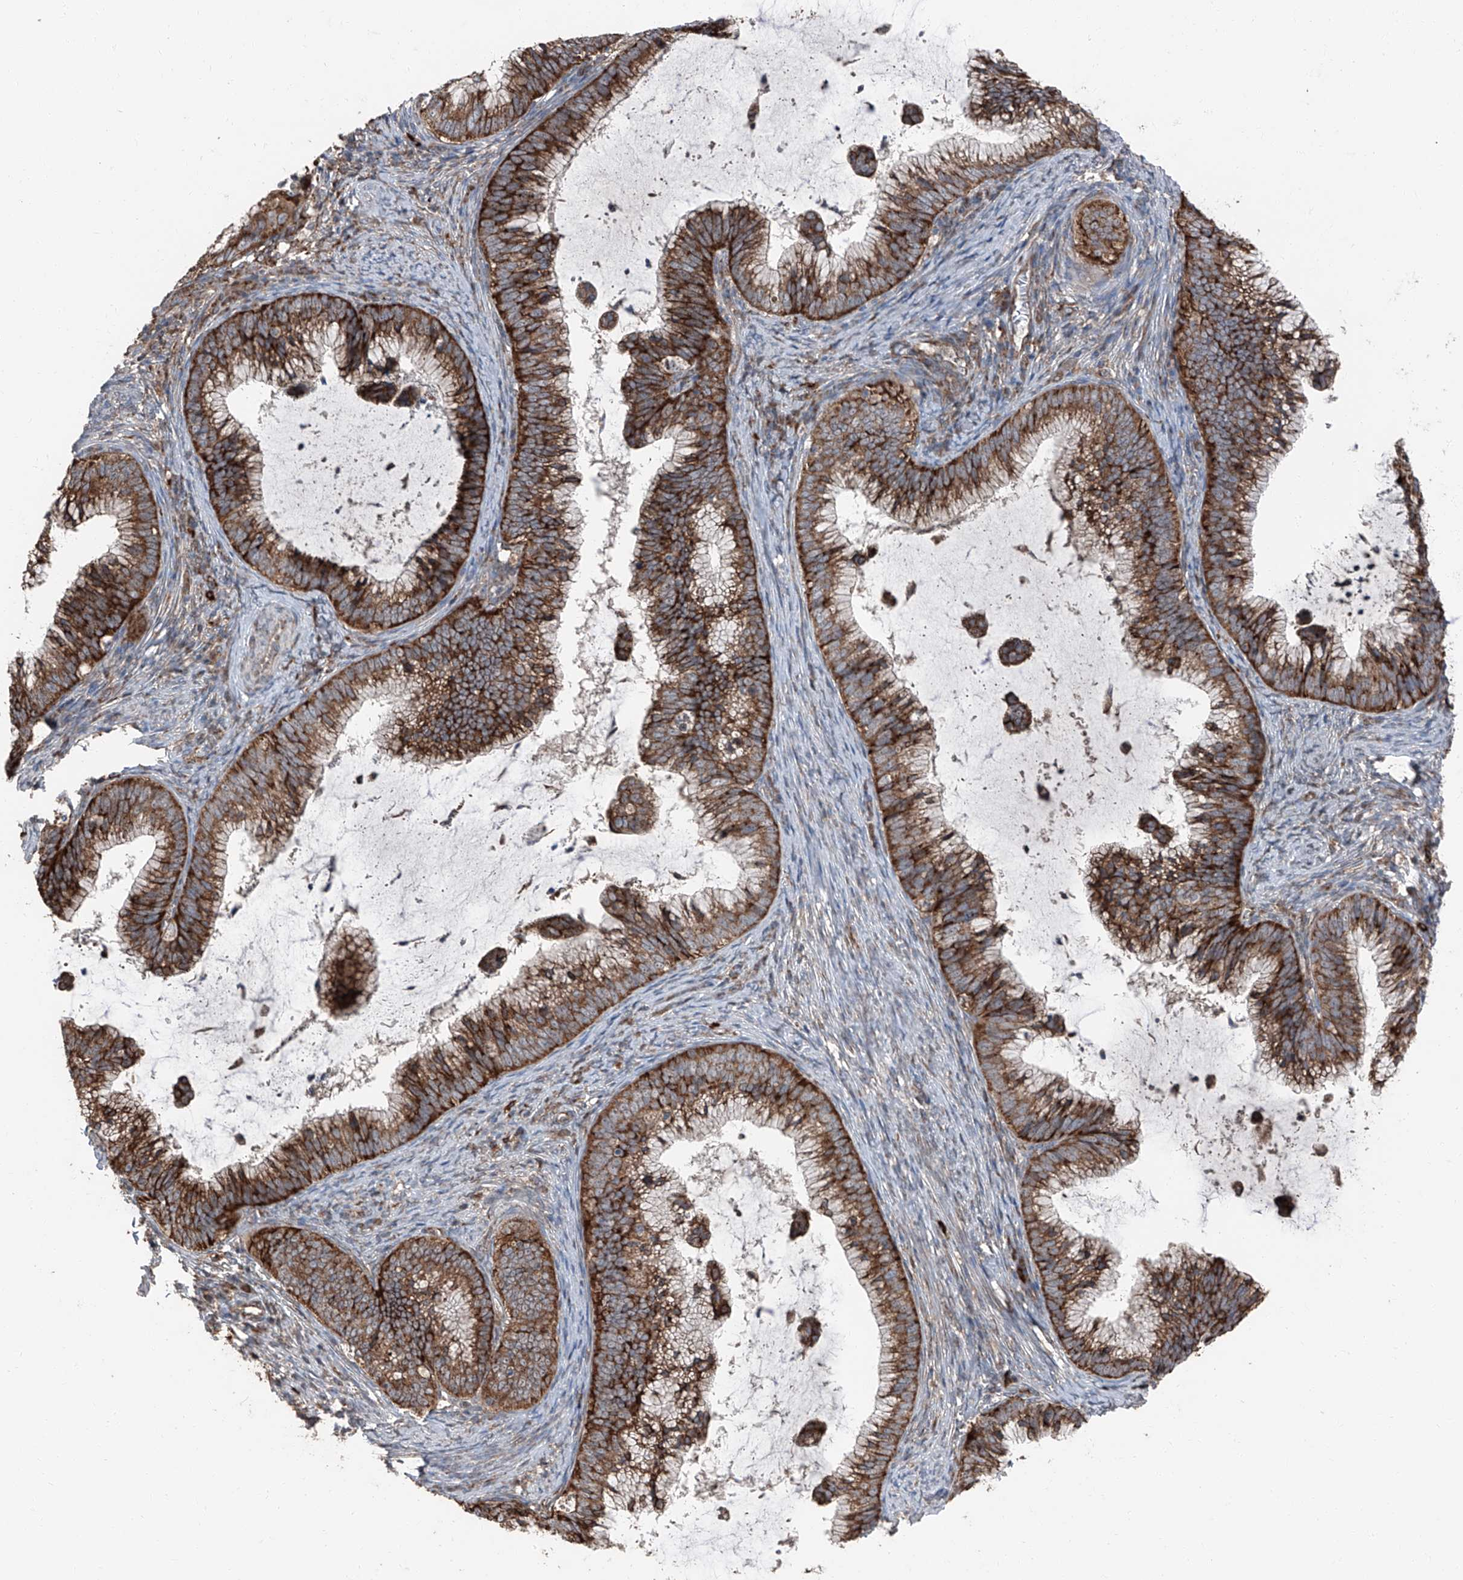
{"staining": {"intensity": "strong", "quantity": ">75%", "location": "cytoplasmic/membranous"}, "tissue": "cervical cancer", "cell_type": "Tumor cells", "image_type": "cancer", "snomed": [{"axis": "morphology", "description": "Adenocarcinoma, NOS"}, {"axis": "topography", "description": "Cervix"}], "caption": "The micrograph reveals immunohistochemical staining of cervical adenocarcinoma. There is strong cytoplasmic/membranous expression is present in about >75% of tumor cells. The staining is performed using DAB (3,3'-diaminobenzidine) brown chromogen to label protein expression. The nuclei are counter-stained blue using hematoxylin.", "gene": "LIMK1", "patient": {"sex": "female", "age": 36}}